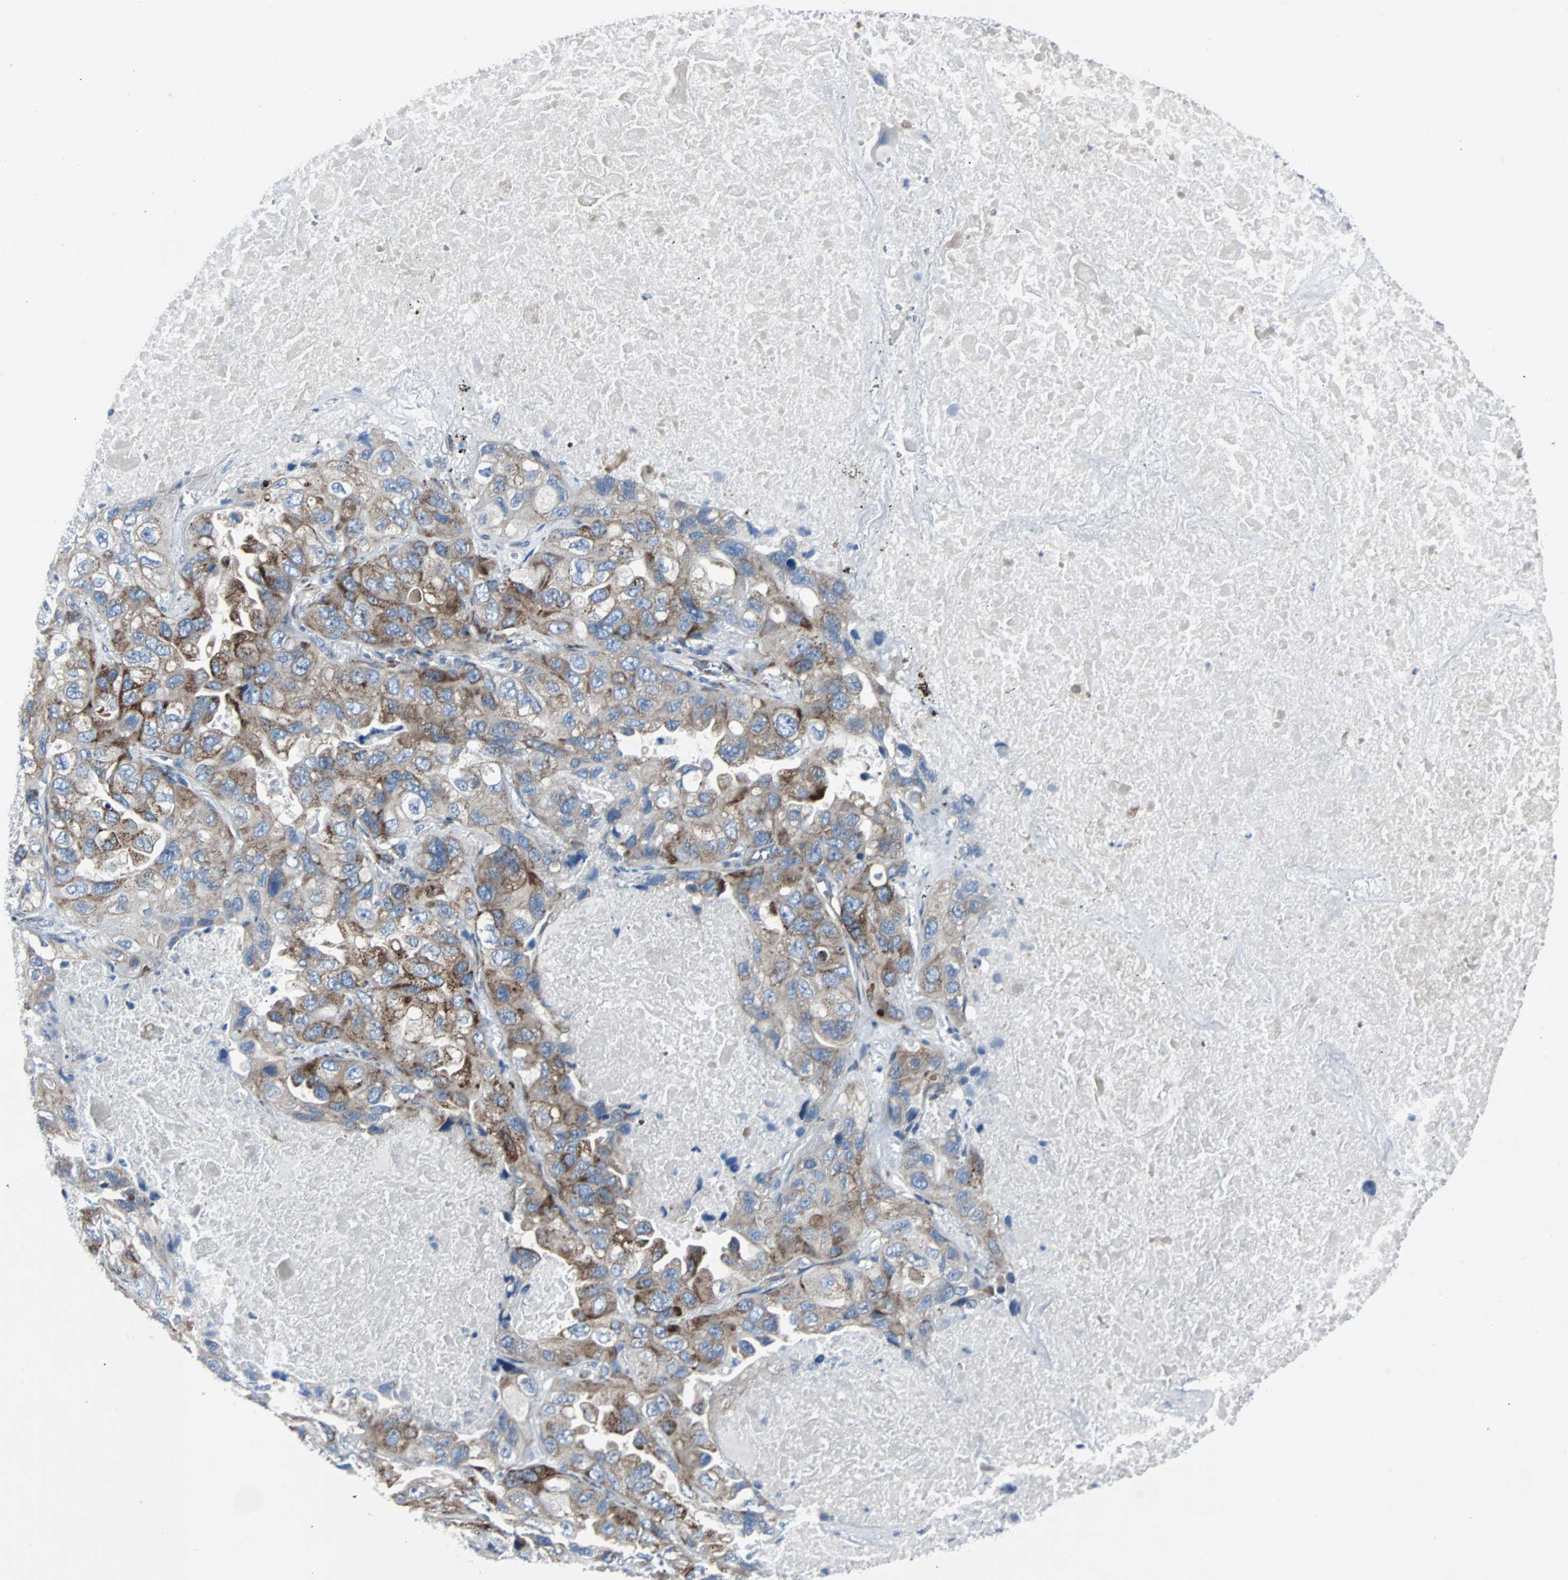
{"staining": {"intensity": "moderate", "quantity": ">75%", "location": "cytoplasmic/membranous"}, "tissue": "lung cancer", "cell_type": "Tumor cells", "image_type": "cancer", "snomed": [{"axis": "morphology", "description": "Squamous cell carcinoma, NOS"}, {"axis": "topography", "description": "Lung"}], "caption": "The photomicrograph exhibits a brown stain indicating the presence of a protein in the cytoplasmic/membranous of tumor cells in lung cancer.", "gene": "BBC3", "patient": {"sex": "female", "age": 73}}